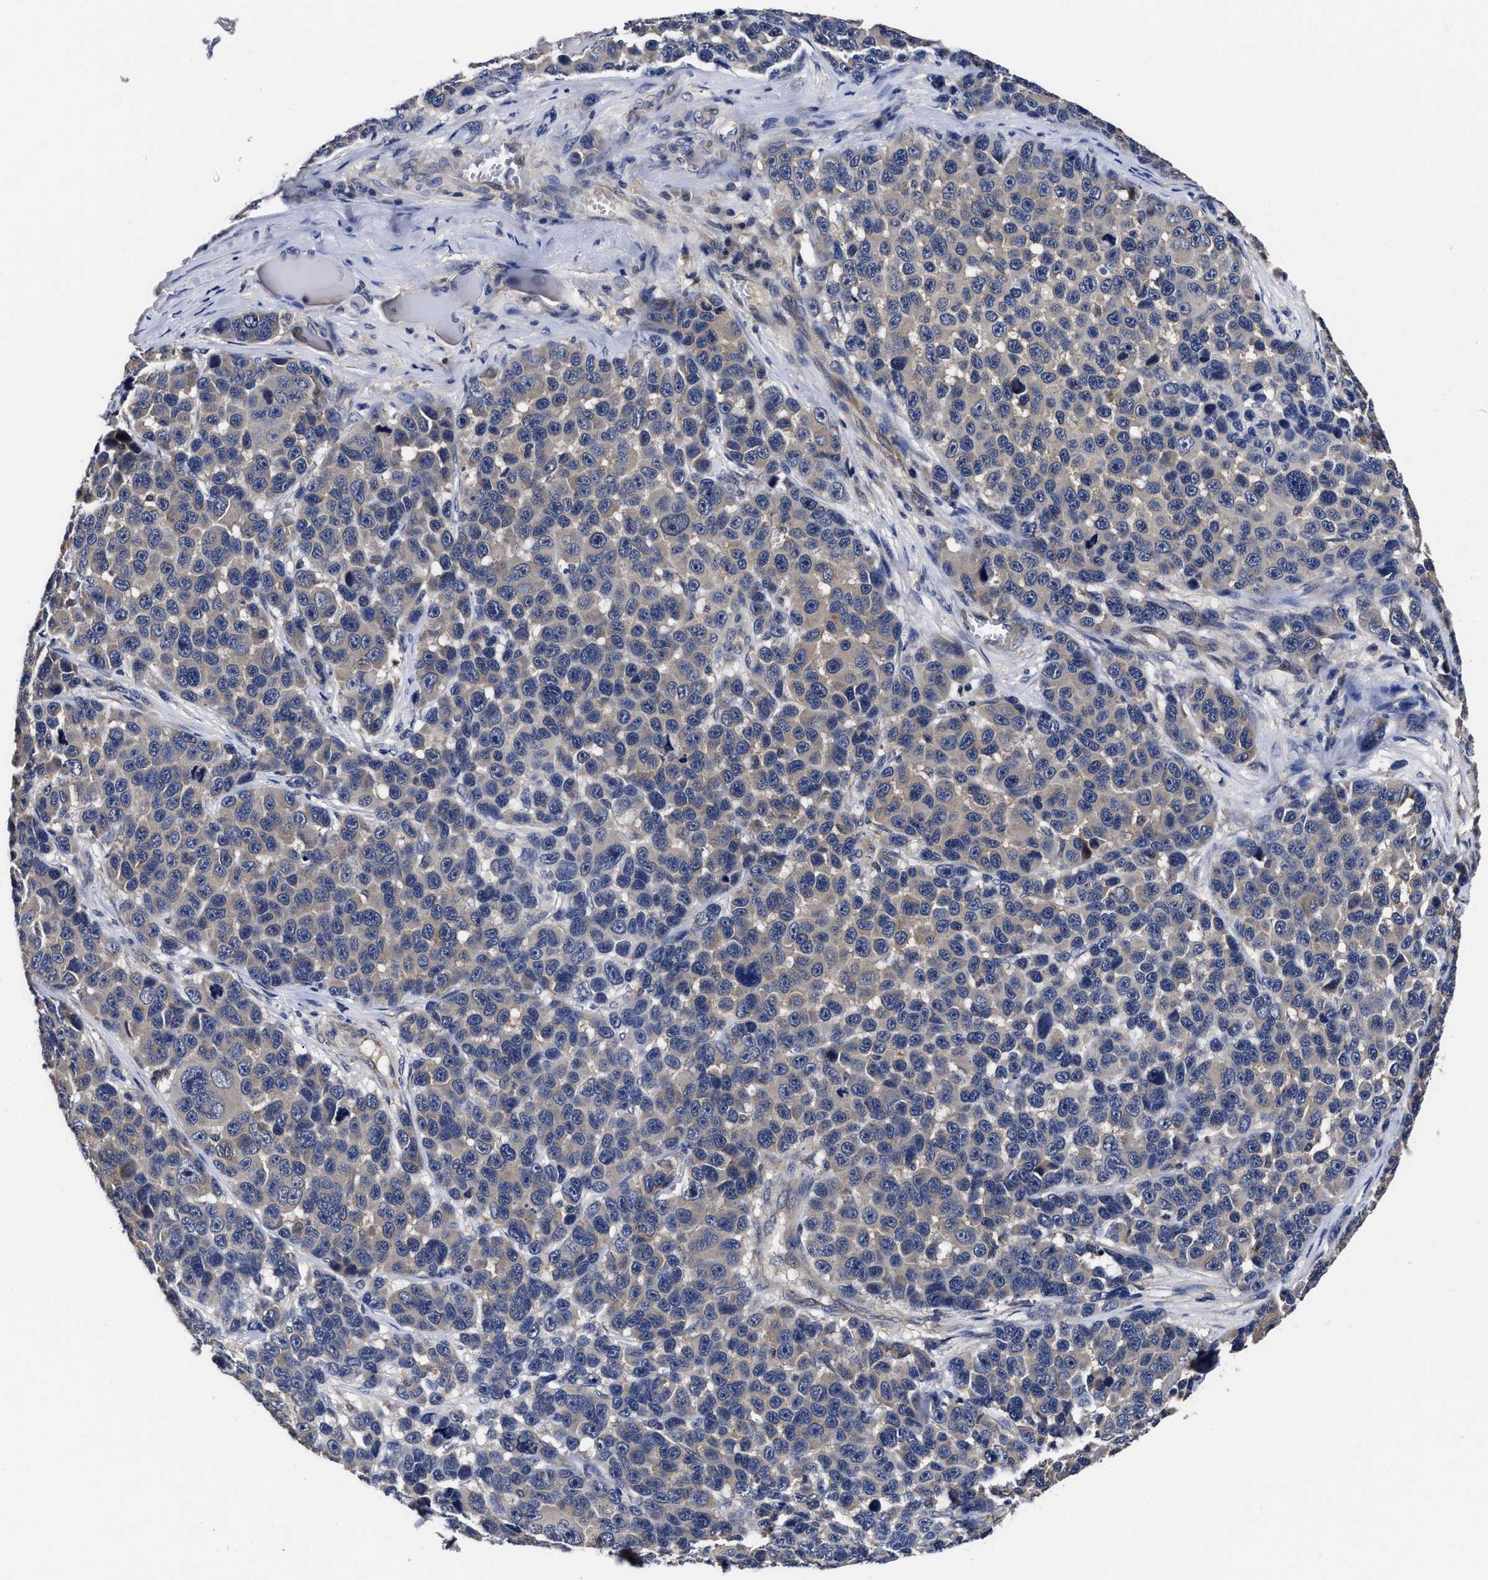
{"staining": {"intensity": "weak", "quantity": "<25%", "location": "cytoplasmic/membranous"}, "tissue": "melanoma", "cell_type": "Tumor cells", "image_type": "cancer", "snomed": [{"axis": "morphology", "description": "Malignant melanoma, NOS"}, {"axis": "topography", "description": "Skin"}], "caption": "A micrograph of melanoma stained for a protein demonstrates no brown staining in tumor cells. (Stains: DAB immunohistochemistry (IHC) with hematoxylin counter stain, Microscopy: brightfield microscopy at high magnification).", "gene": "SOCS5", "patient": {"sex": "male", "age": 53}}